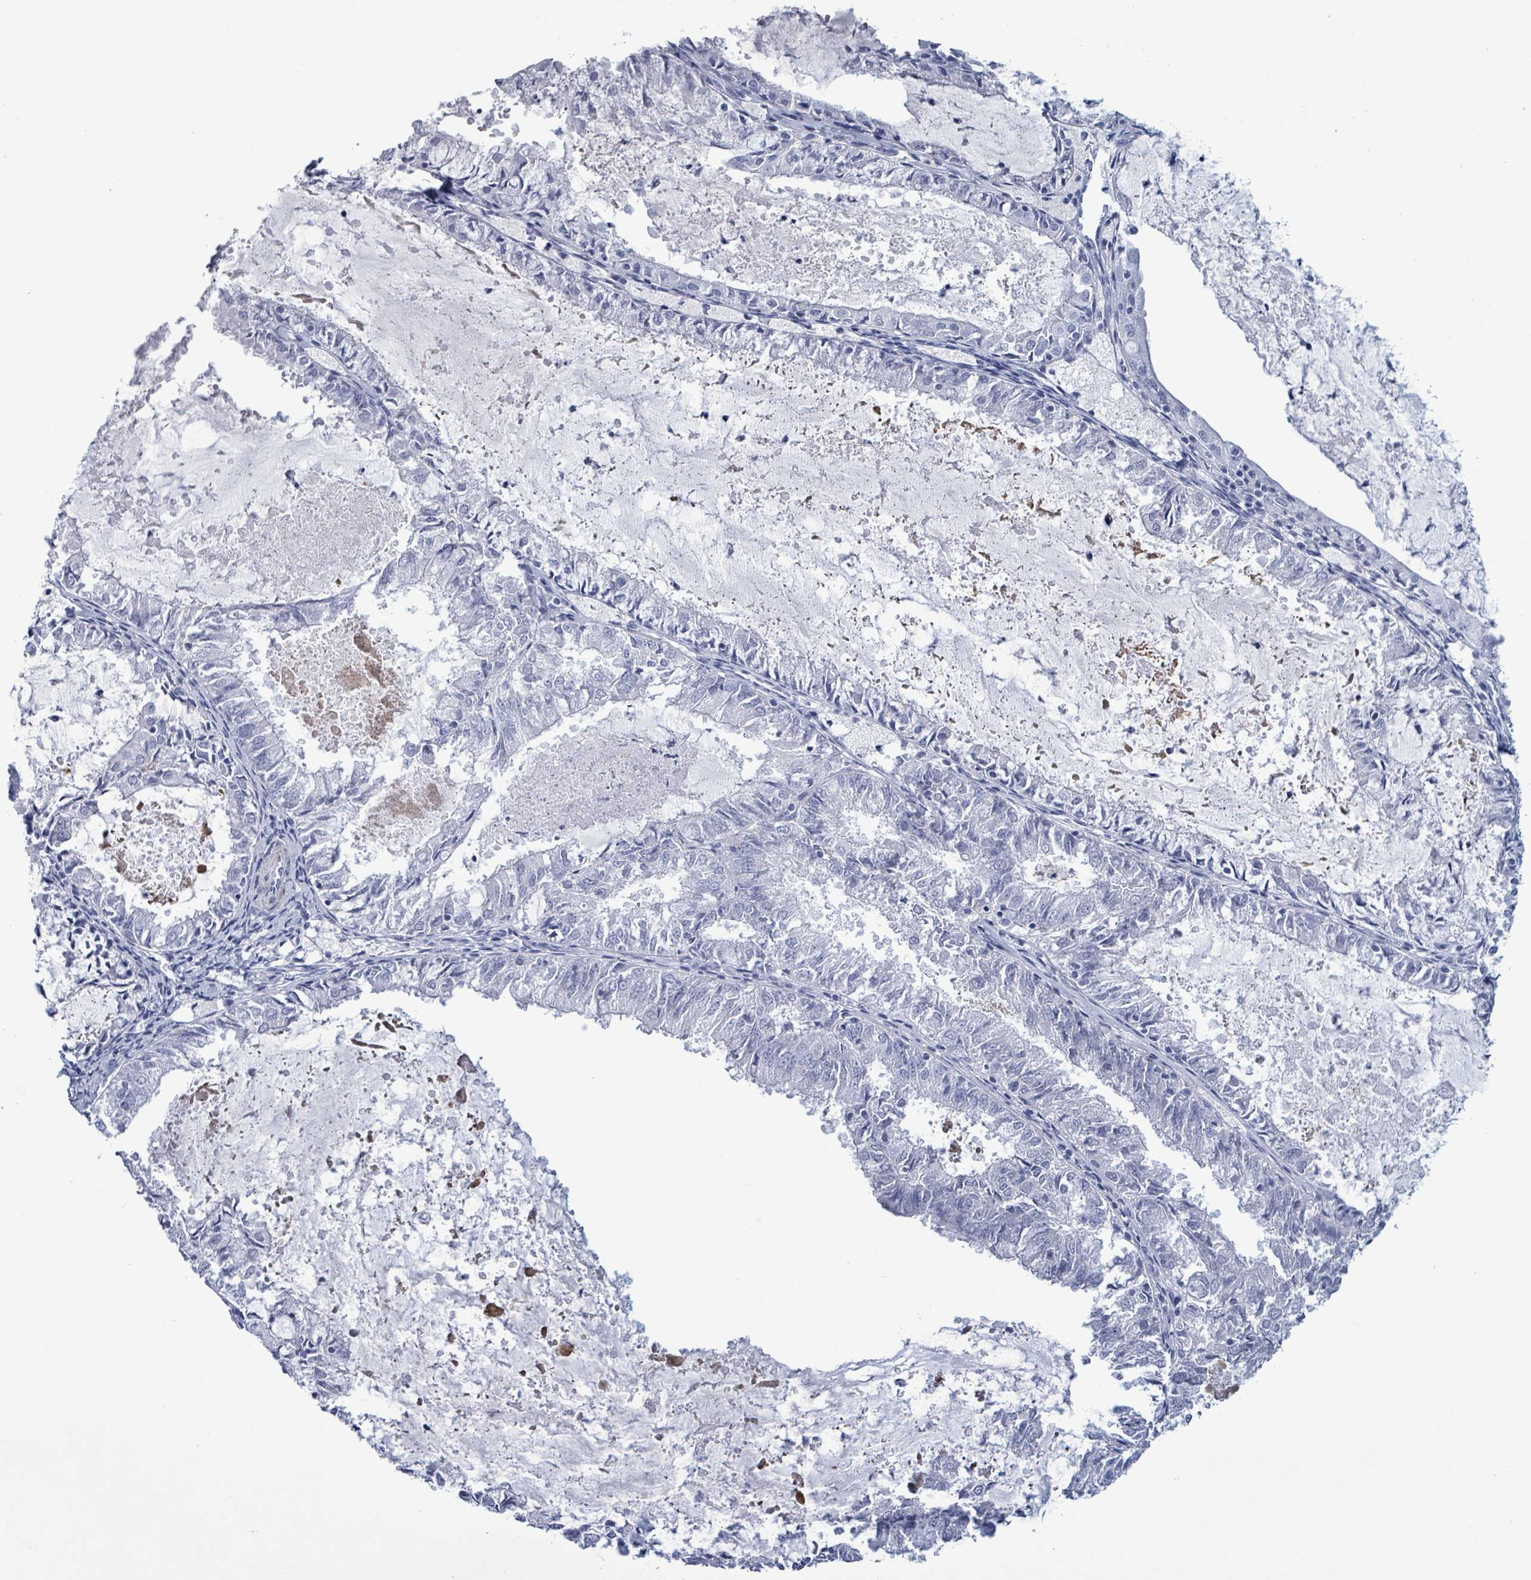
{"staining": {"intensity": "negative", "quantity": "none", "location": "none"}, "tissue": "endometrial cancer", "cell_type": "Tumor cells", "image_type": "cancer", "snomed": [{"axis": "morphology", "description": "Adenocarcinoma, NOS"}, {"axis": "topography", "description": "Endometrium"}], "caption": "This photomicrograph is of adenocarcinoma (endometrial) stained with immunohistochemistry to label a protein in brown with the nuclei are counter-stained blue. There is no positivity in tumor cells. (IHC, brightfield microscopy, high magnification).", "gene": "ZNF771", "patient": {"sex": "female", "age": 57}}